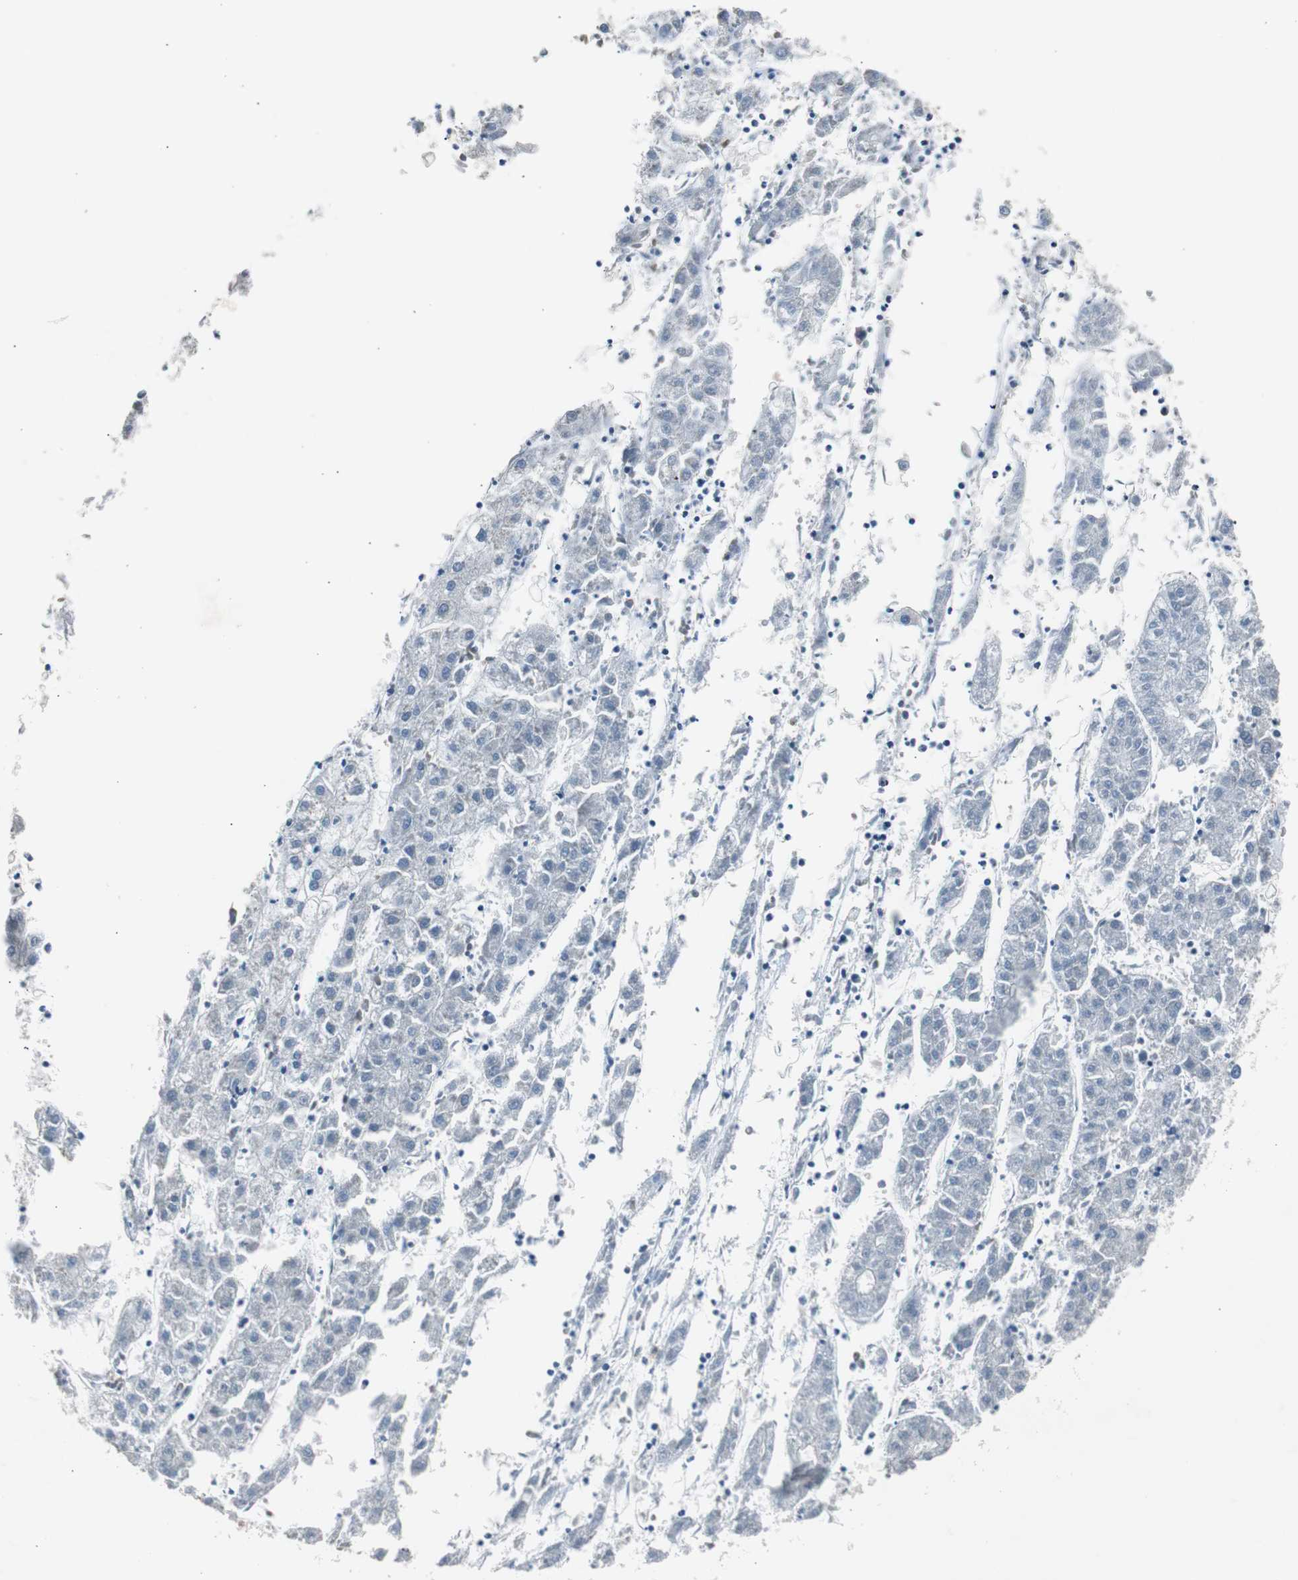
{"staining": {"intensity": "negative", "quantity": "none", "location": "none"}, "tissue": "liver cancer", "cell_type": "Tumor cells", "image_type": "cancer", "snomed": [{"axis": "morphology", "description": "Carcinoma, Hepatocellular, NOS"}, {"axis": "topography", "description": "Liver"}], "caption": "Liver cancer was stained to show a protein in brown. There is no significant positivity in tumor cells. (Immunohistochemistry, brightfield microscopy, high magnification).", "gene": "TK1", "patient": {"sex": "male", "age": 72}}